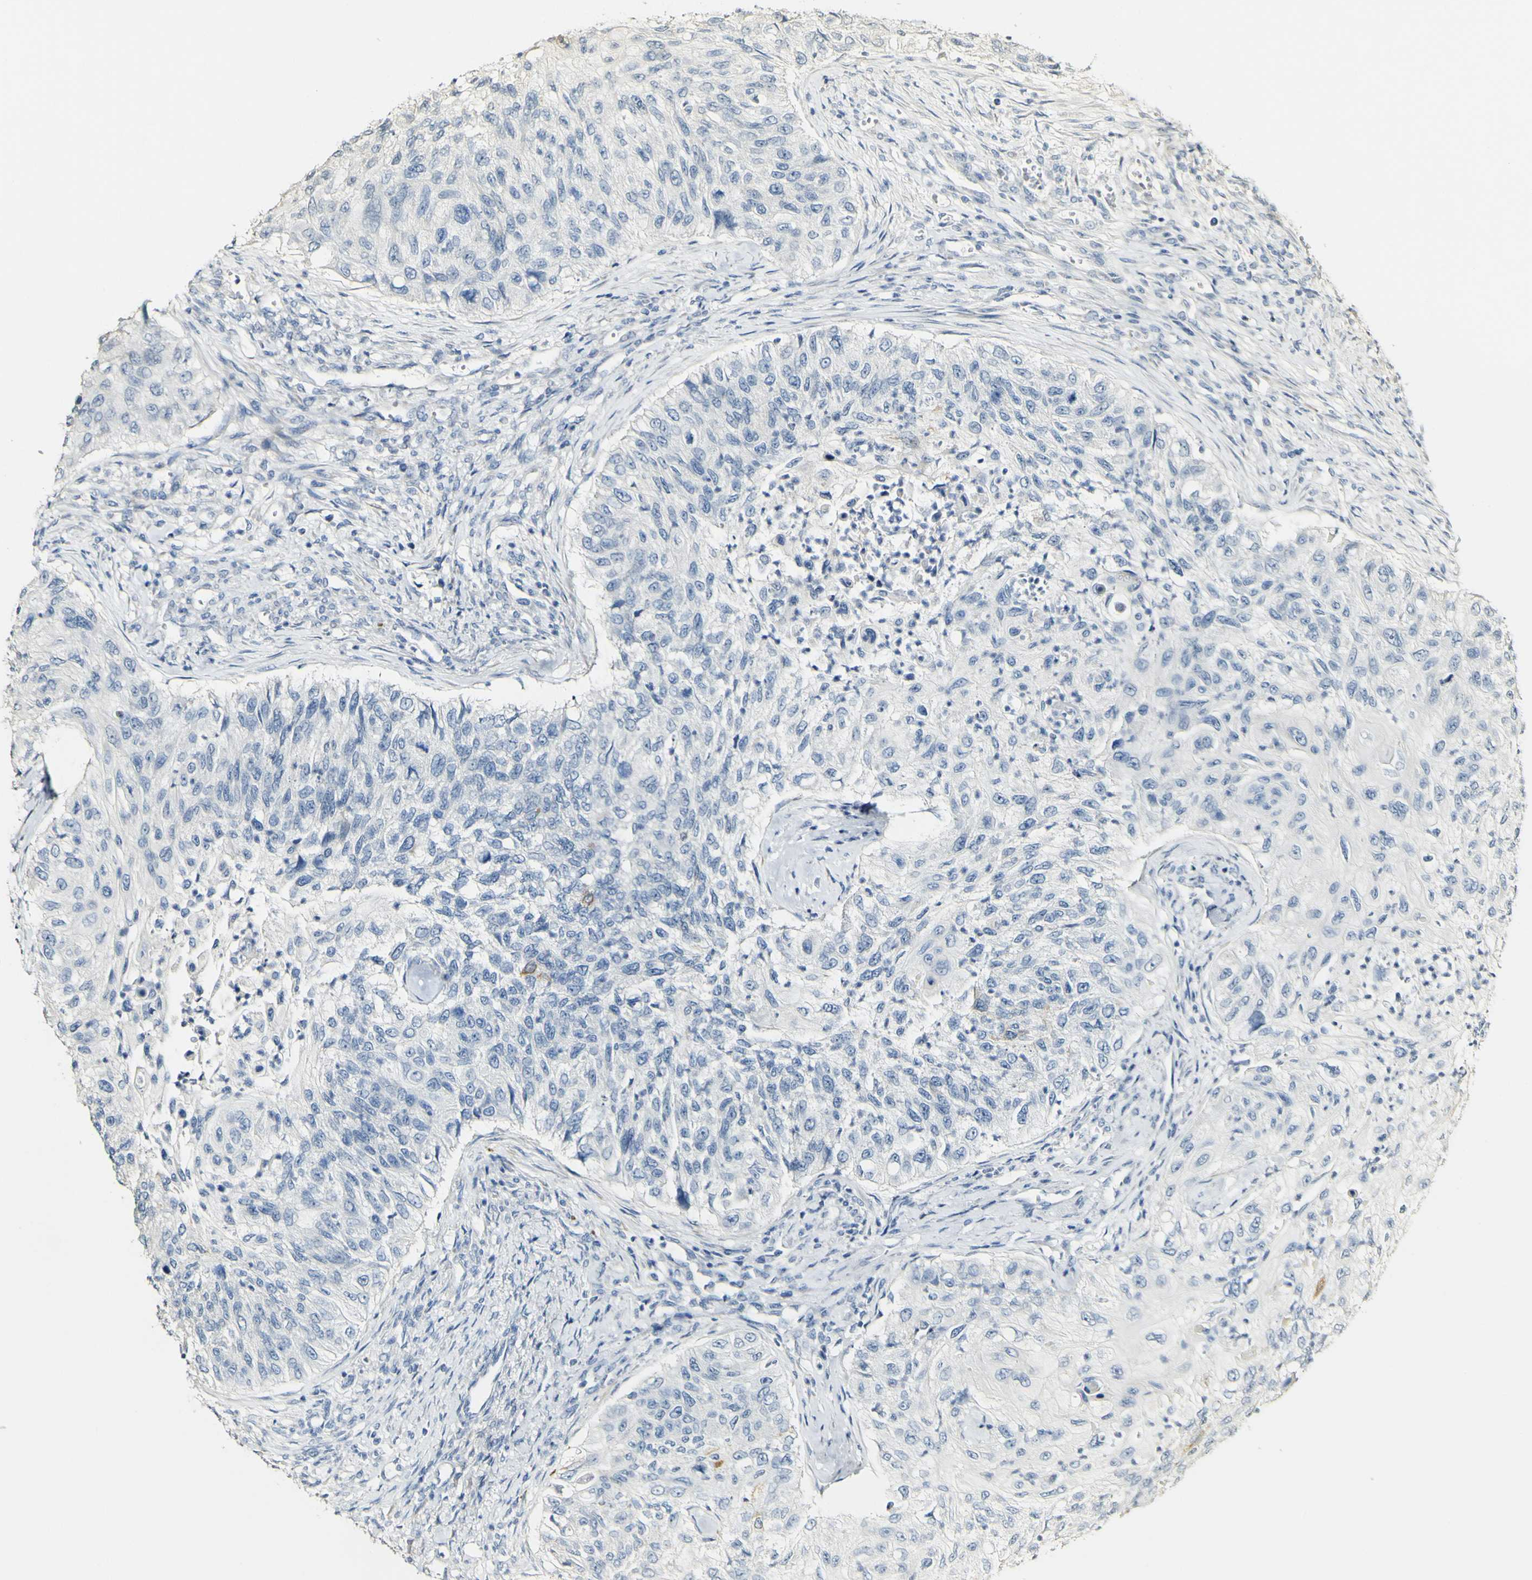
{"staining": {"intensity": "negative", "quantity": "none", "location": "none"}, "tissue": "urothelial cancer", "cell_type": "Tumor cells", "image_type": "cancer", "snomed": [{"axis": "morphology", "description": "Urothelial carcinoma, High grade"}, {"axis": "topography", "description": "Urinary bladder"}], "caption": "An immunohistochemistry (IHC) micrograph of urothelial cancer is shown. There is no staining in tumor cells of urothelial cancer.", "gene": "FMO3", "patient": {"sex": "female", "age": 60}}